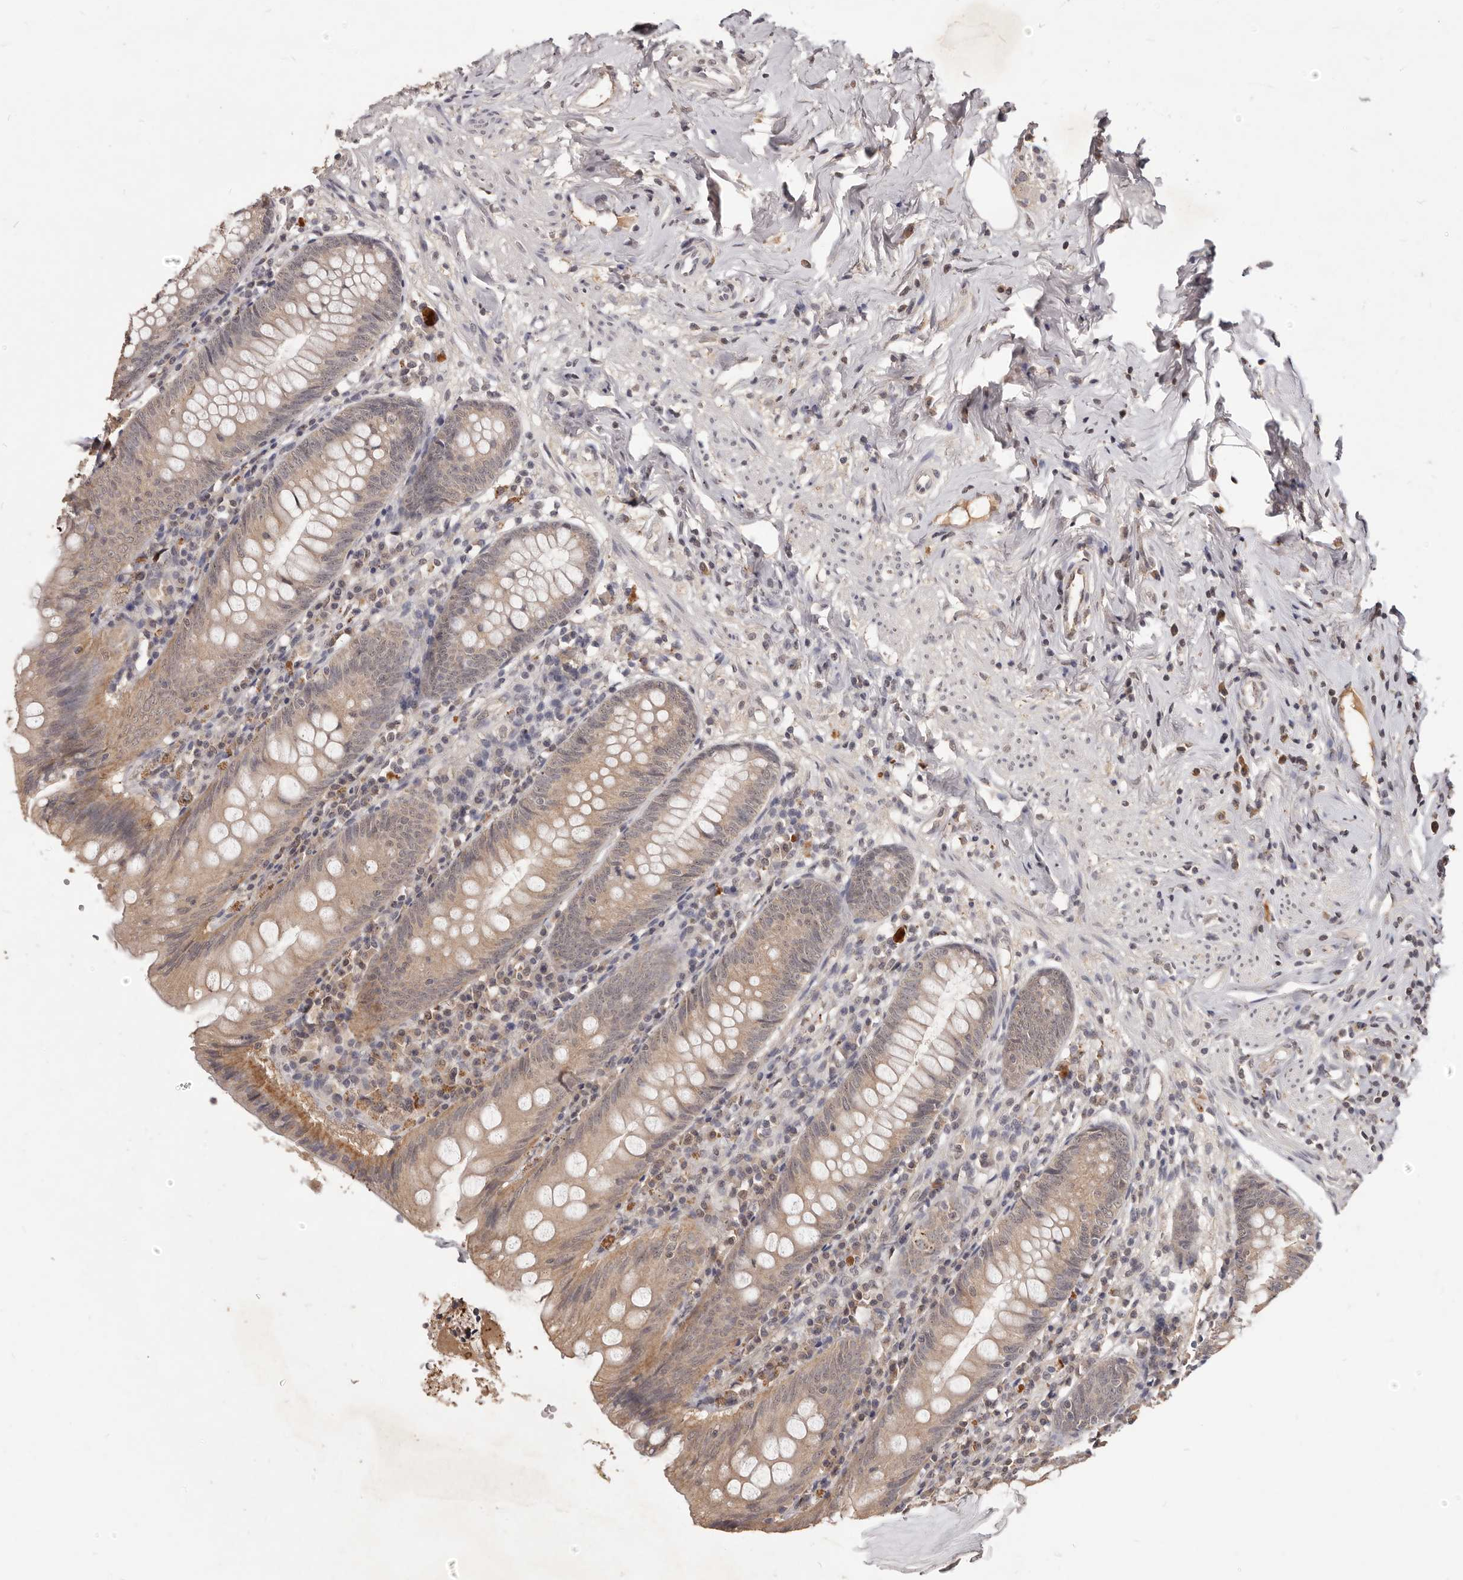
{"staining": {"intensity": "moderate", "quantity": "25%-75%", "location": "cytoplasmic/membranous"}, "tissue": "appendix", "cell_type": "Glandular cells", "image_type": "normal", "snomed": [{"axis": "morphology", "description": "Normal tissue, NOS"}, {"axis": "topography", "description": "Appendix"}], "caption": "Immunohistochemical staining of normal human appendix shows moderate cytoplasmic/membranous protein positivity in approximately 25%-75% of glandular cells.", "gene": "TSPAN13", "patient": {"sex": "female", "age": 54}}